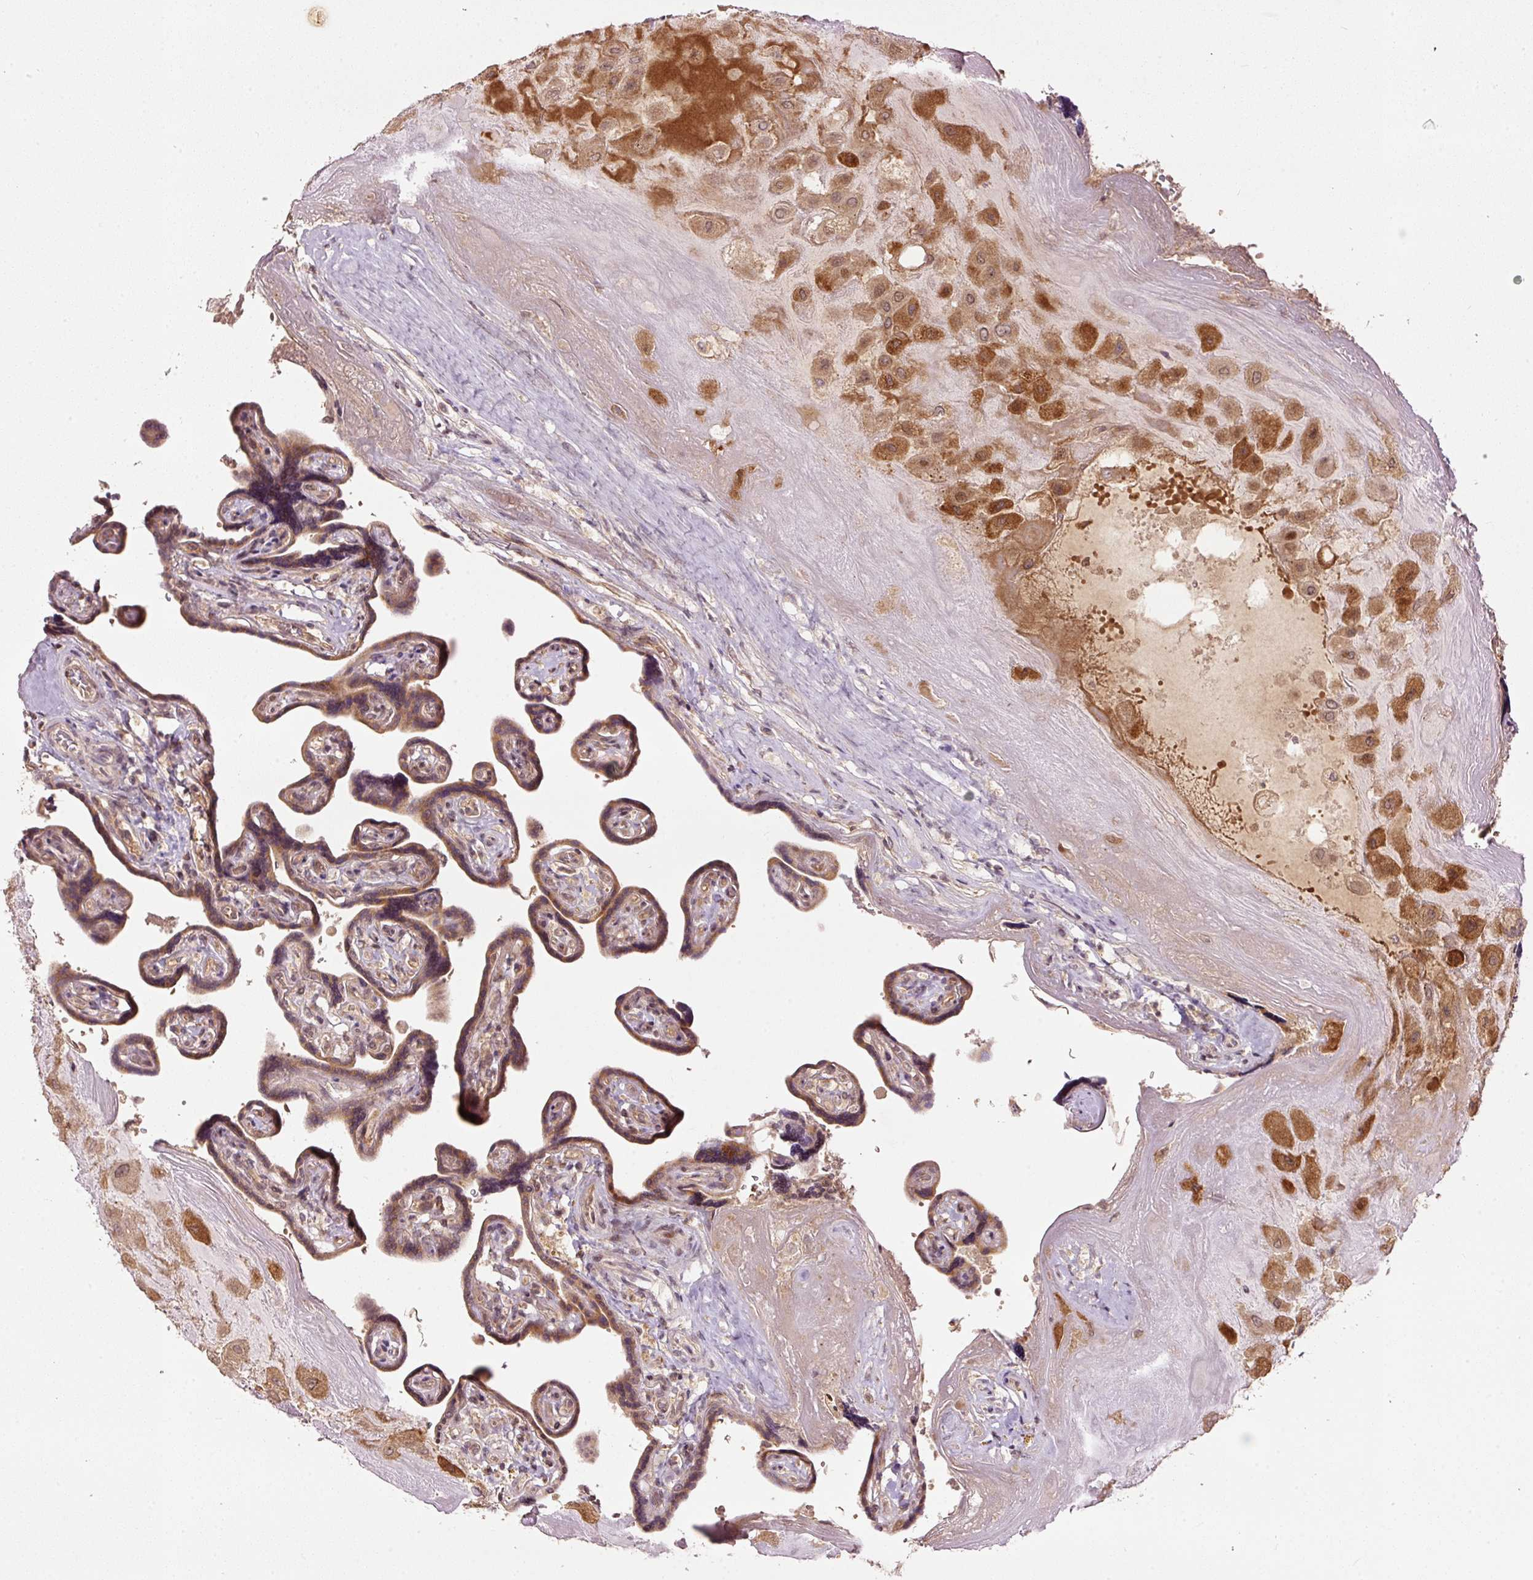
{"staining": {"intensity": "strong", "quantity": ">75%", "location": "cytoplasmic/membranous"}, "tissue": "placenta", "cell_type": "Decidual cells", "image_type": "normal", "snomed": [{"axis": "morphology", "description": "Normal tissue, NOS"}, {"axis": "topography", "description": "Placenta"}], "caption": "Brown immunohistochemical staining in normal human placenta exhibits strong cytoplasmic/membranous positivity in about >75% of decidual cells.", "gene": "PCDHB1", "patient": {"sex": "female", "age": 32}}